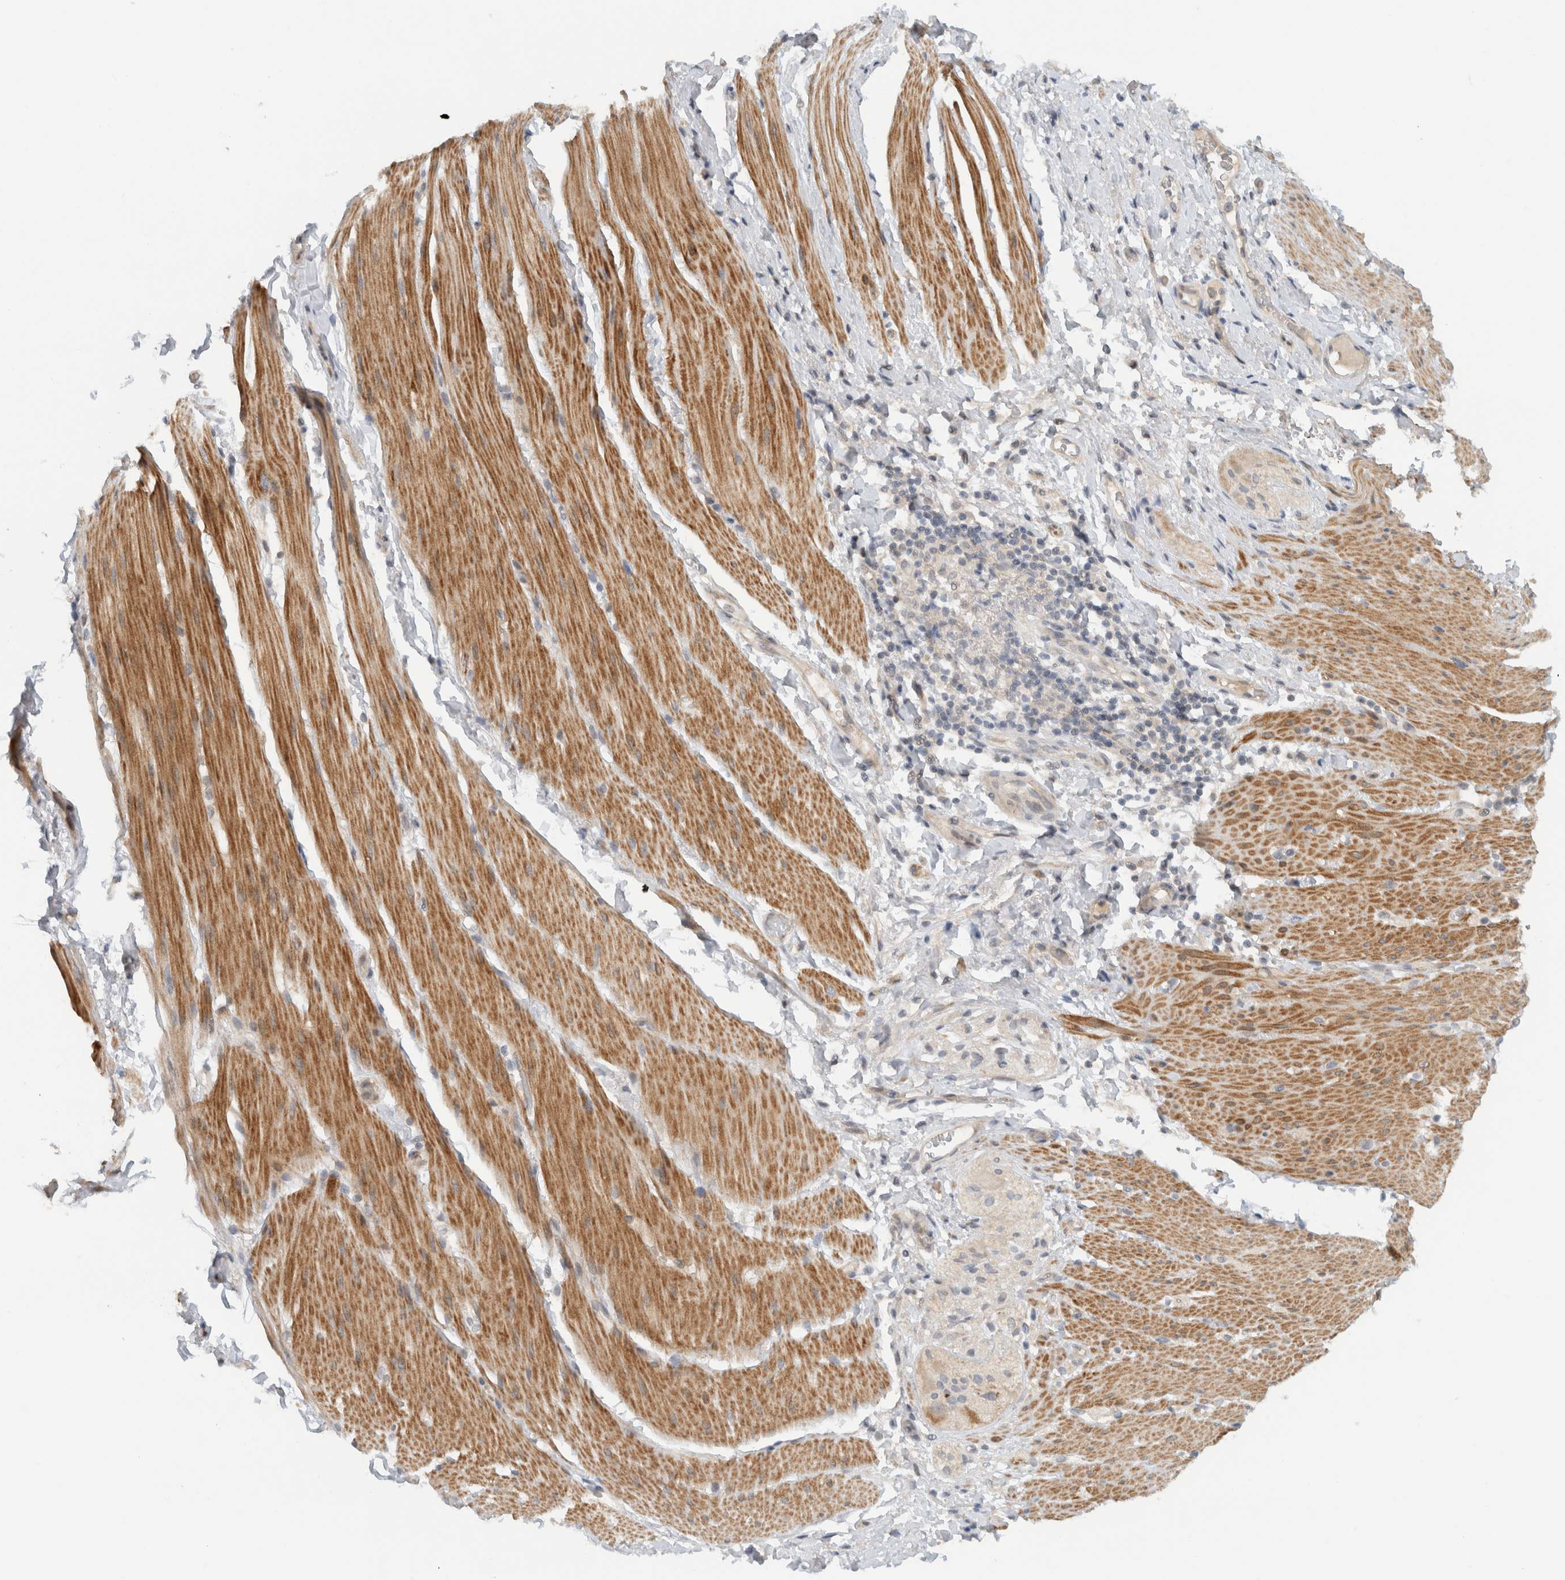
{"staining": {"intensity": "moderate", "quantity": ">75%", "location": "cytoplasmic/membranous"}, "tissue": "smooth muscle", "cell_type": "Smooth muscle cells", "image_type": "normal", "snomed": [{"axis": "morphology", "description": "Normal tissue, NOS"}, {"axis": "topography", "description": "Smooth muscle"}, {"axis": "topography", "description": "Small intestine"}], "caption": "The photomicrograph demonstrates a brown stain indicating the presence of a protein in the cytoplasmic/membranous of smooth muscle cells in smooth muscle. (Brightfield microscopy of DAB IHC at high magnification).", "gene": "ERCC6L2", "patient": {"sex": "female", "age": 84}}